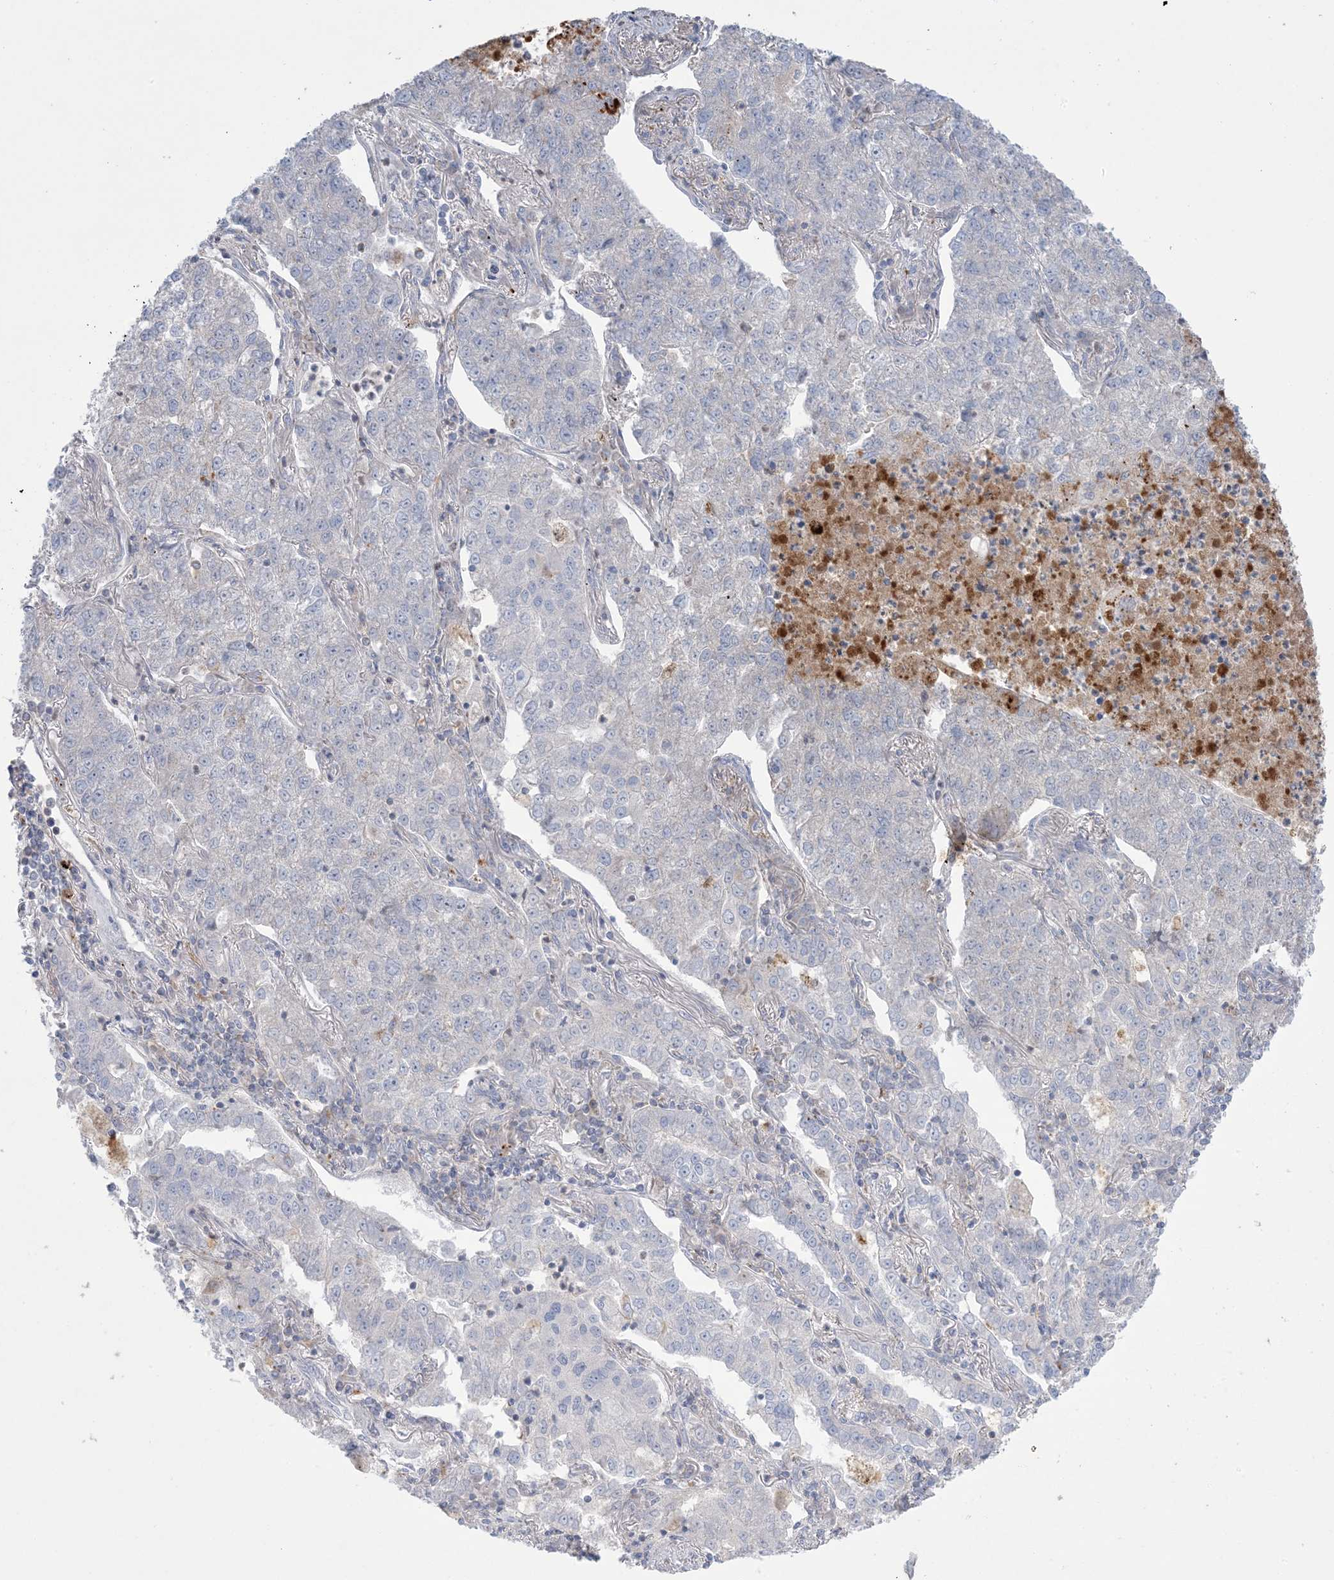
{"staining": {"intensity": "negative", "quantity": "none", "location": "none"}, "tissue": "lung cancer", "cell_type": "Tumor cells", "image_type": "cancer", "snomed": [{"axis": "morphology", "description": "Adenocarcinoma, NOS"}, {"axis": "topography", "description": "Lung"}], "caption": "A high-resolution photomicrograph shows IHC staining of lung cancer (adenocarcinoma), which reveals no significant staining in tumor cells. (DAB (3,3'-diaminobenzidine) immunohistochemistry visualized using brightfield microscopy, high magnification).", "gene": "KCTD6", "patient": {"sex": "male", "age": 49}}